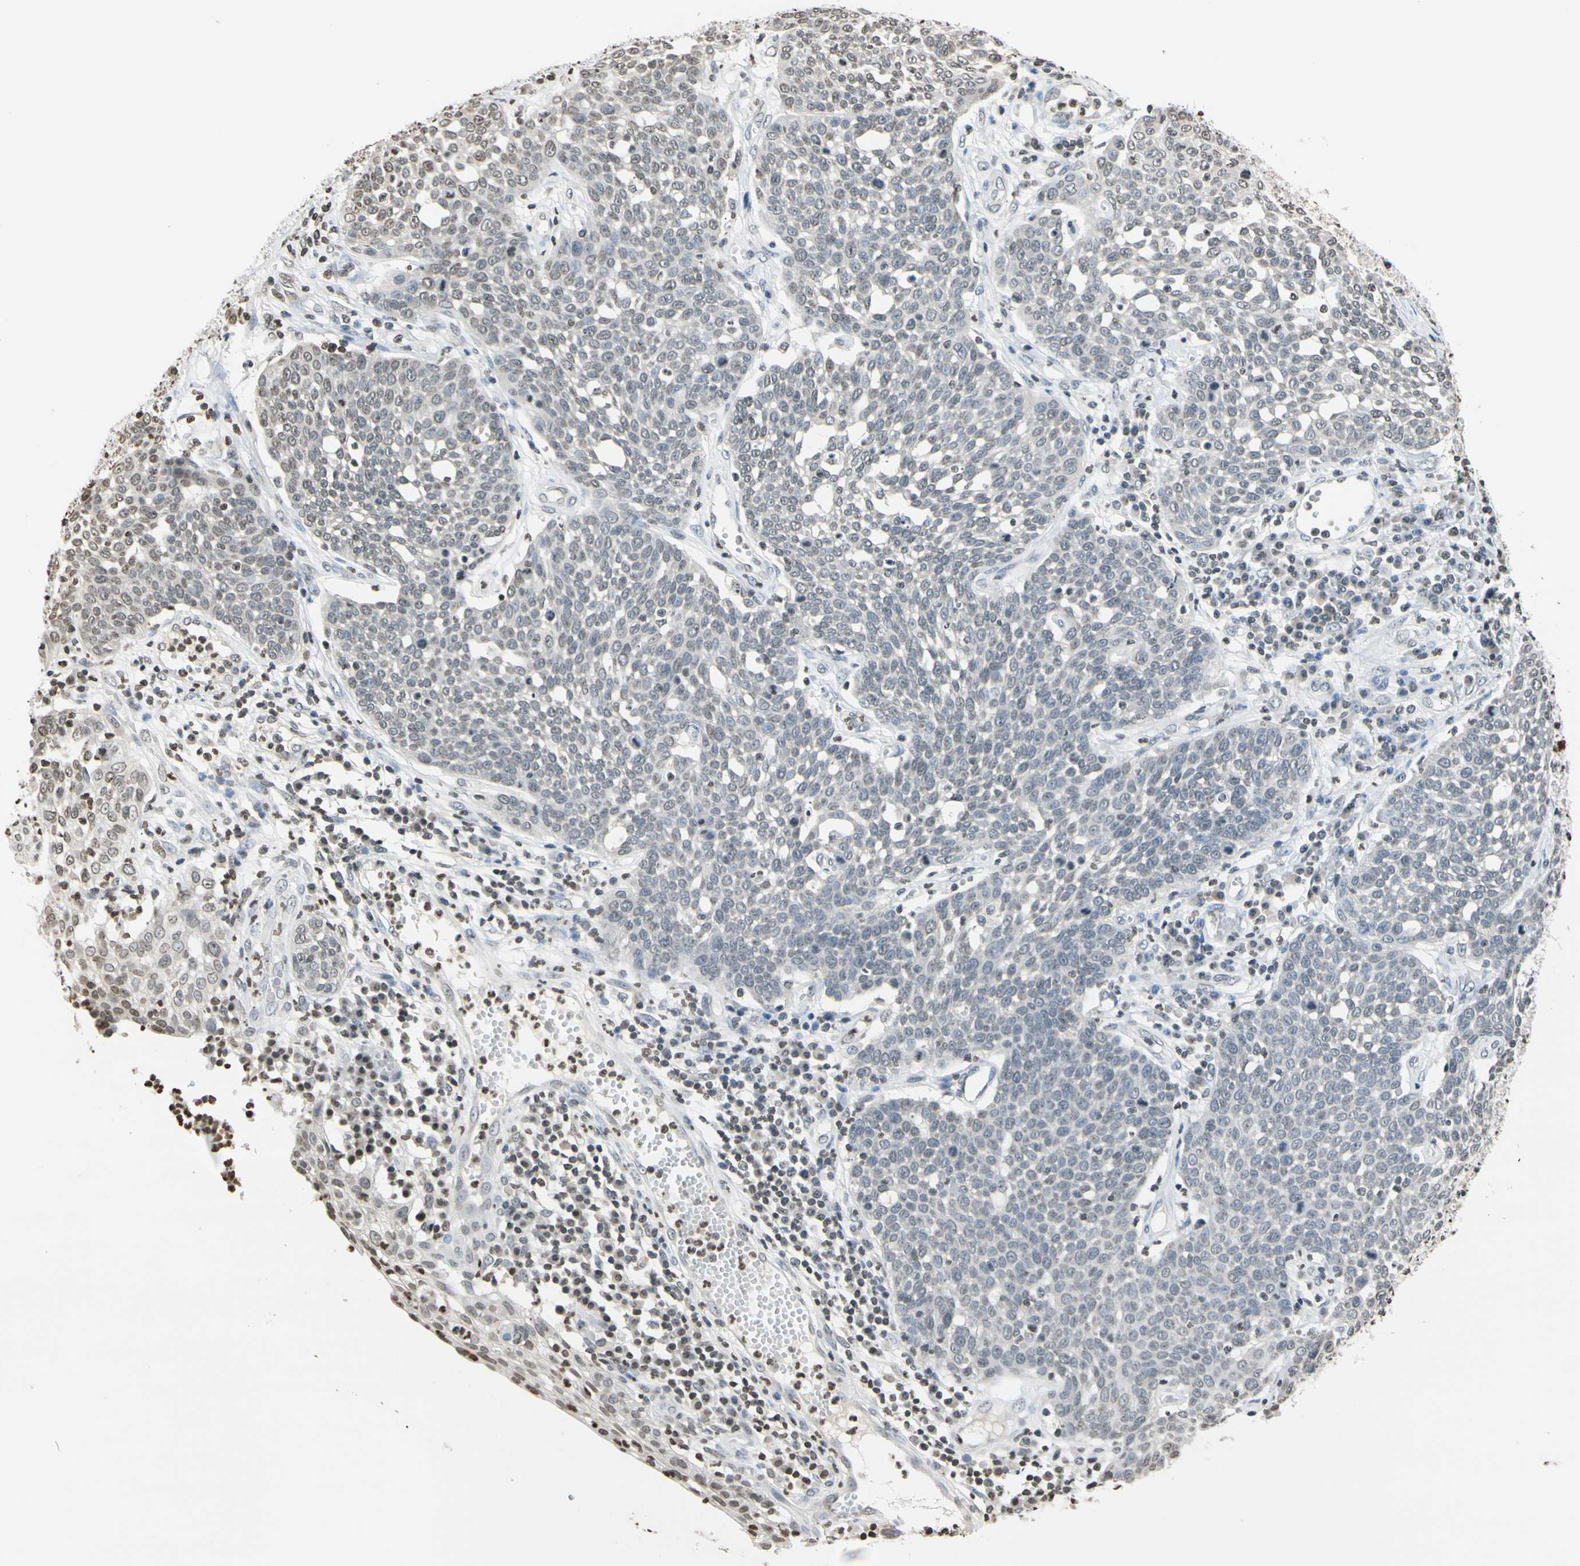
{"staining": {"intensity": "negative", "quantity": "none", "location": "none"}, "tissue": "cervical cancer", "cell_type": "Tumor cells", "image_type": "cancer", "snomed": [{"axis": "morphology", "description": "Squamous cell carcinoma, NOS"}, {"axis": "topography", "description": "Cervix"}], "caption": "A histopathology image of cervical cancer stained for a protein demonstrates no brown staining in tumor cells.", "gene": "GPX4", "patient": {"sex": "female", "age": 34}}